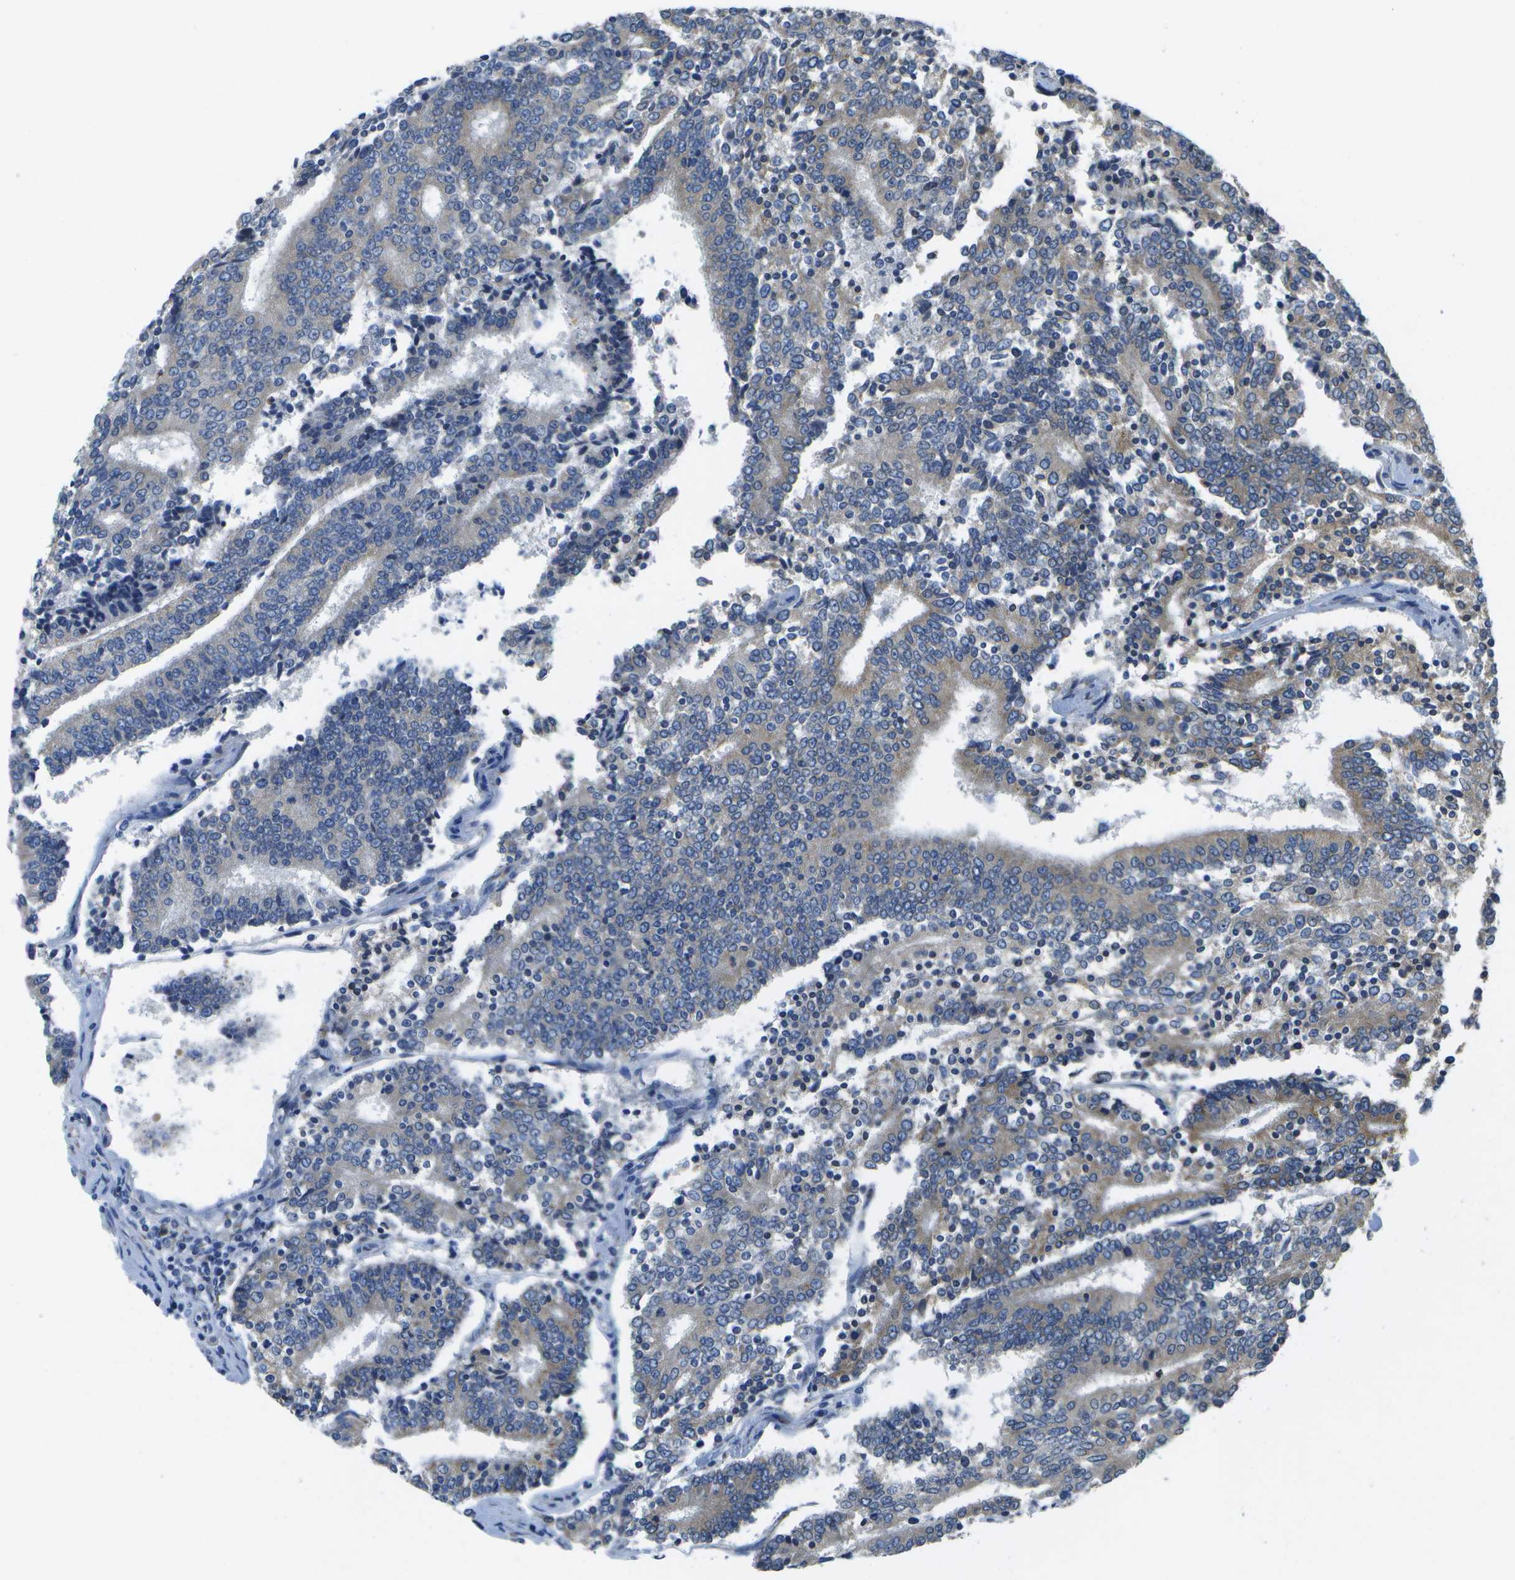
{"staining": {"intensity": "weak", "quantity": "<25%", "location": "cytoplasmic/membranous"}, "tissue": "prostate cancer", "cell_type": "Tumor cells", "image_type": "cancer", "snomed": [{"axis": "morphology", "description": "Normal tissue, NOS"}, {"axis": "morphology", "description": "Adenocarcinoma, High grade"}, {"axis": "topography", "description": "Prostate"}, {"axis": "topography", "description": "Seminal veicle"}], "caption": "Immunohistochemistry (IHC) photomicrograph of neoplastic tissue: prostate adenocarcinoma (high-grade) stained with DAB (3,3'-diaminobenzidine) displays no significant protein expression in tumor cells. The staining was performed using DAB (3,3'-diaminobenzidine) to visualize the protein expression in brown, while the nuclei were stained in blue with hematoxylin (Magnification: 20x).", "gene": "DSE", "patient": {"sex": "male", "age": 55}}